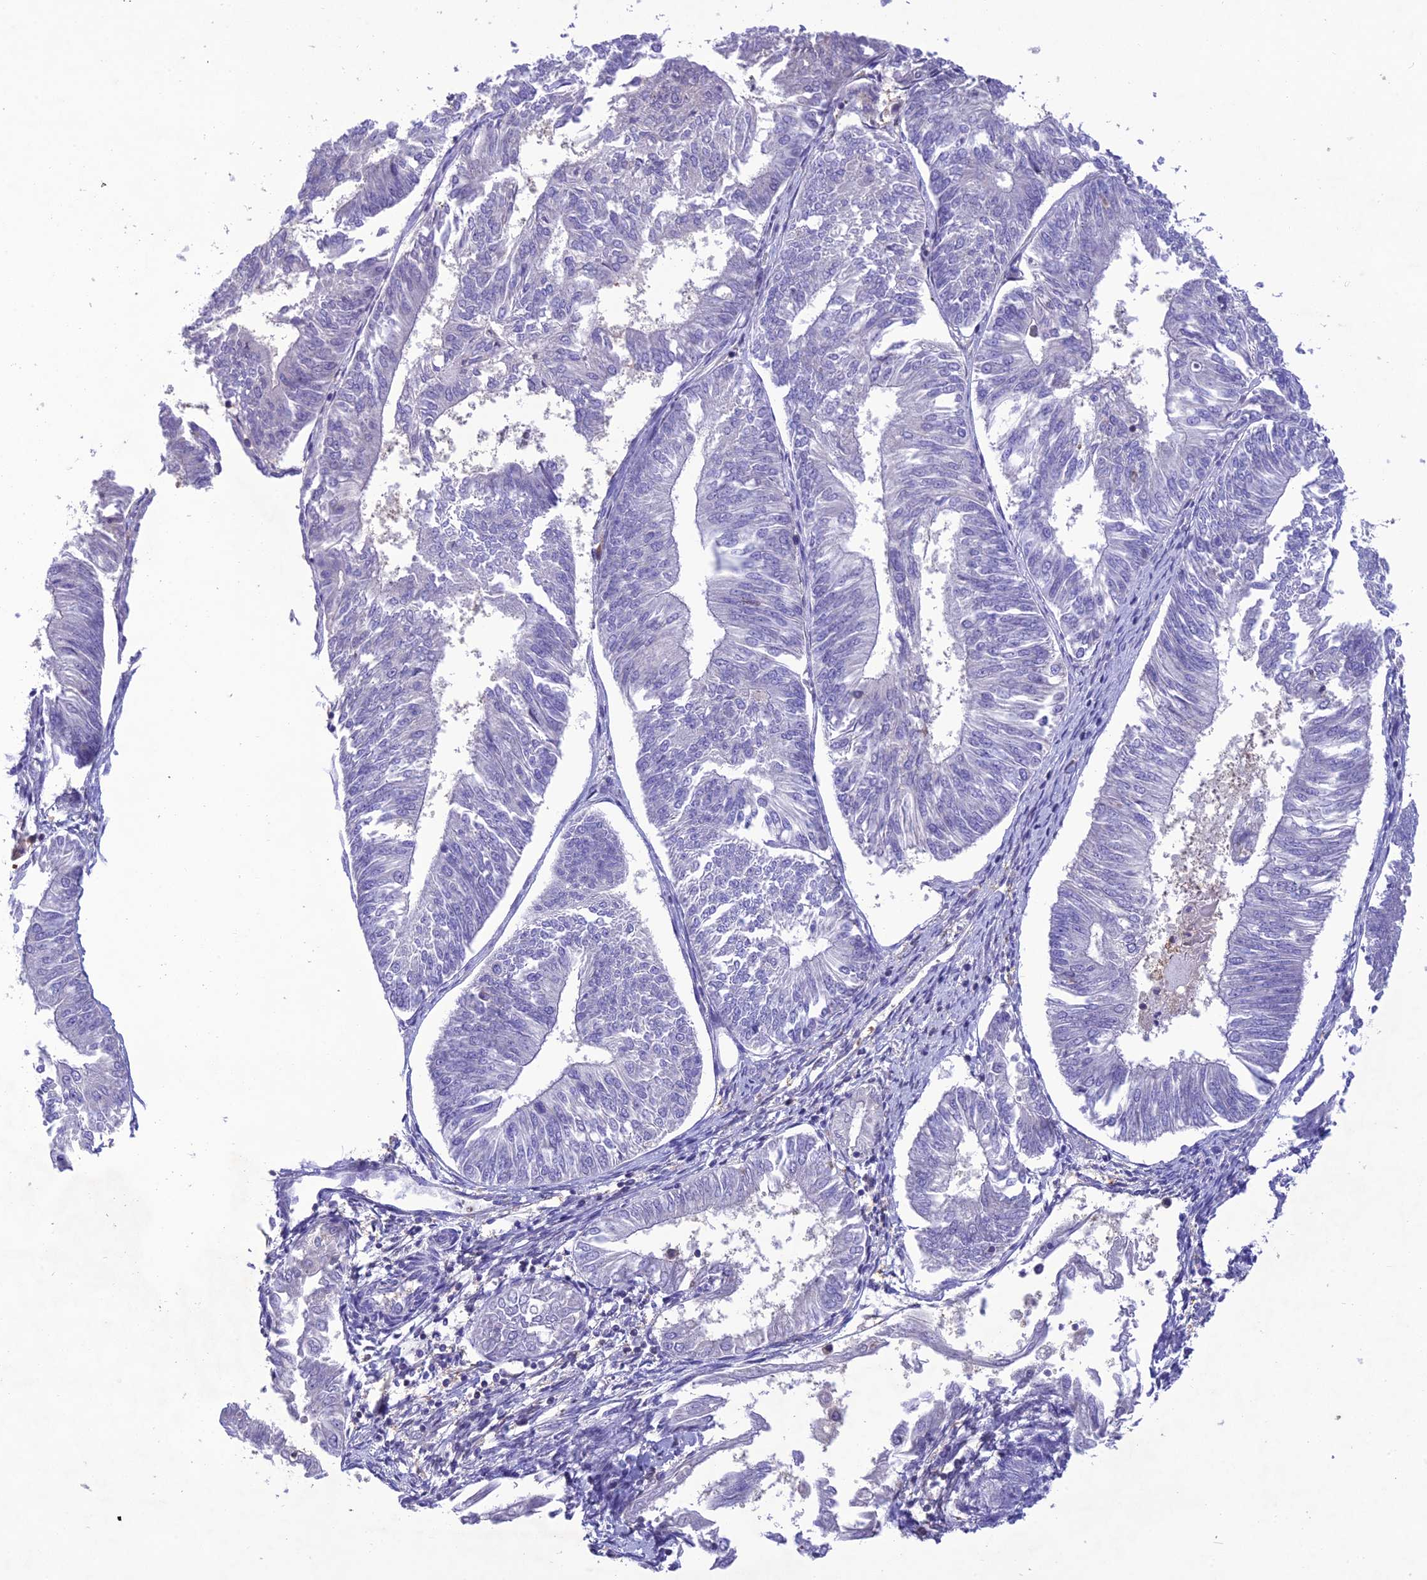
{"staining": {"intensity": "negative", "quantity": "none", "location": "none"}, "tissue": "endometrial cancer", "cell_type": "Tumor cells", "image_type": "cancer", "snomed": [{"axis": "morphology", "description": "Adenocarcinoma, NOS"}, {"axis": "topography", "description": "Endometrium"}], "caption": "Photomicrograph shows no protein positivity in tumor cells of endometrial adenocarcinoma tissue. (Immunohistochemistry (ihc), brightfield microscopy, high magnification).", "gene": "SNX24", "patient": {"sex": "female", "age": 58}}